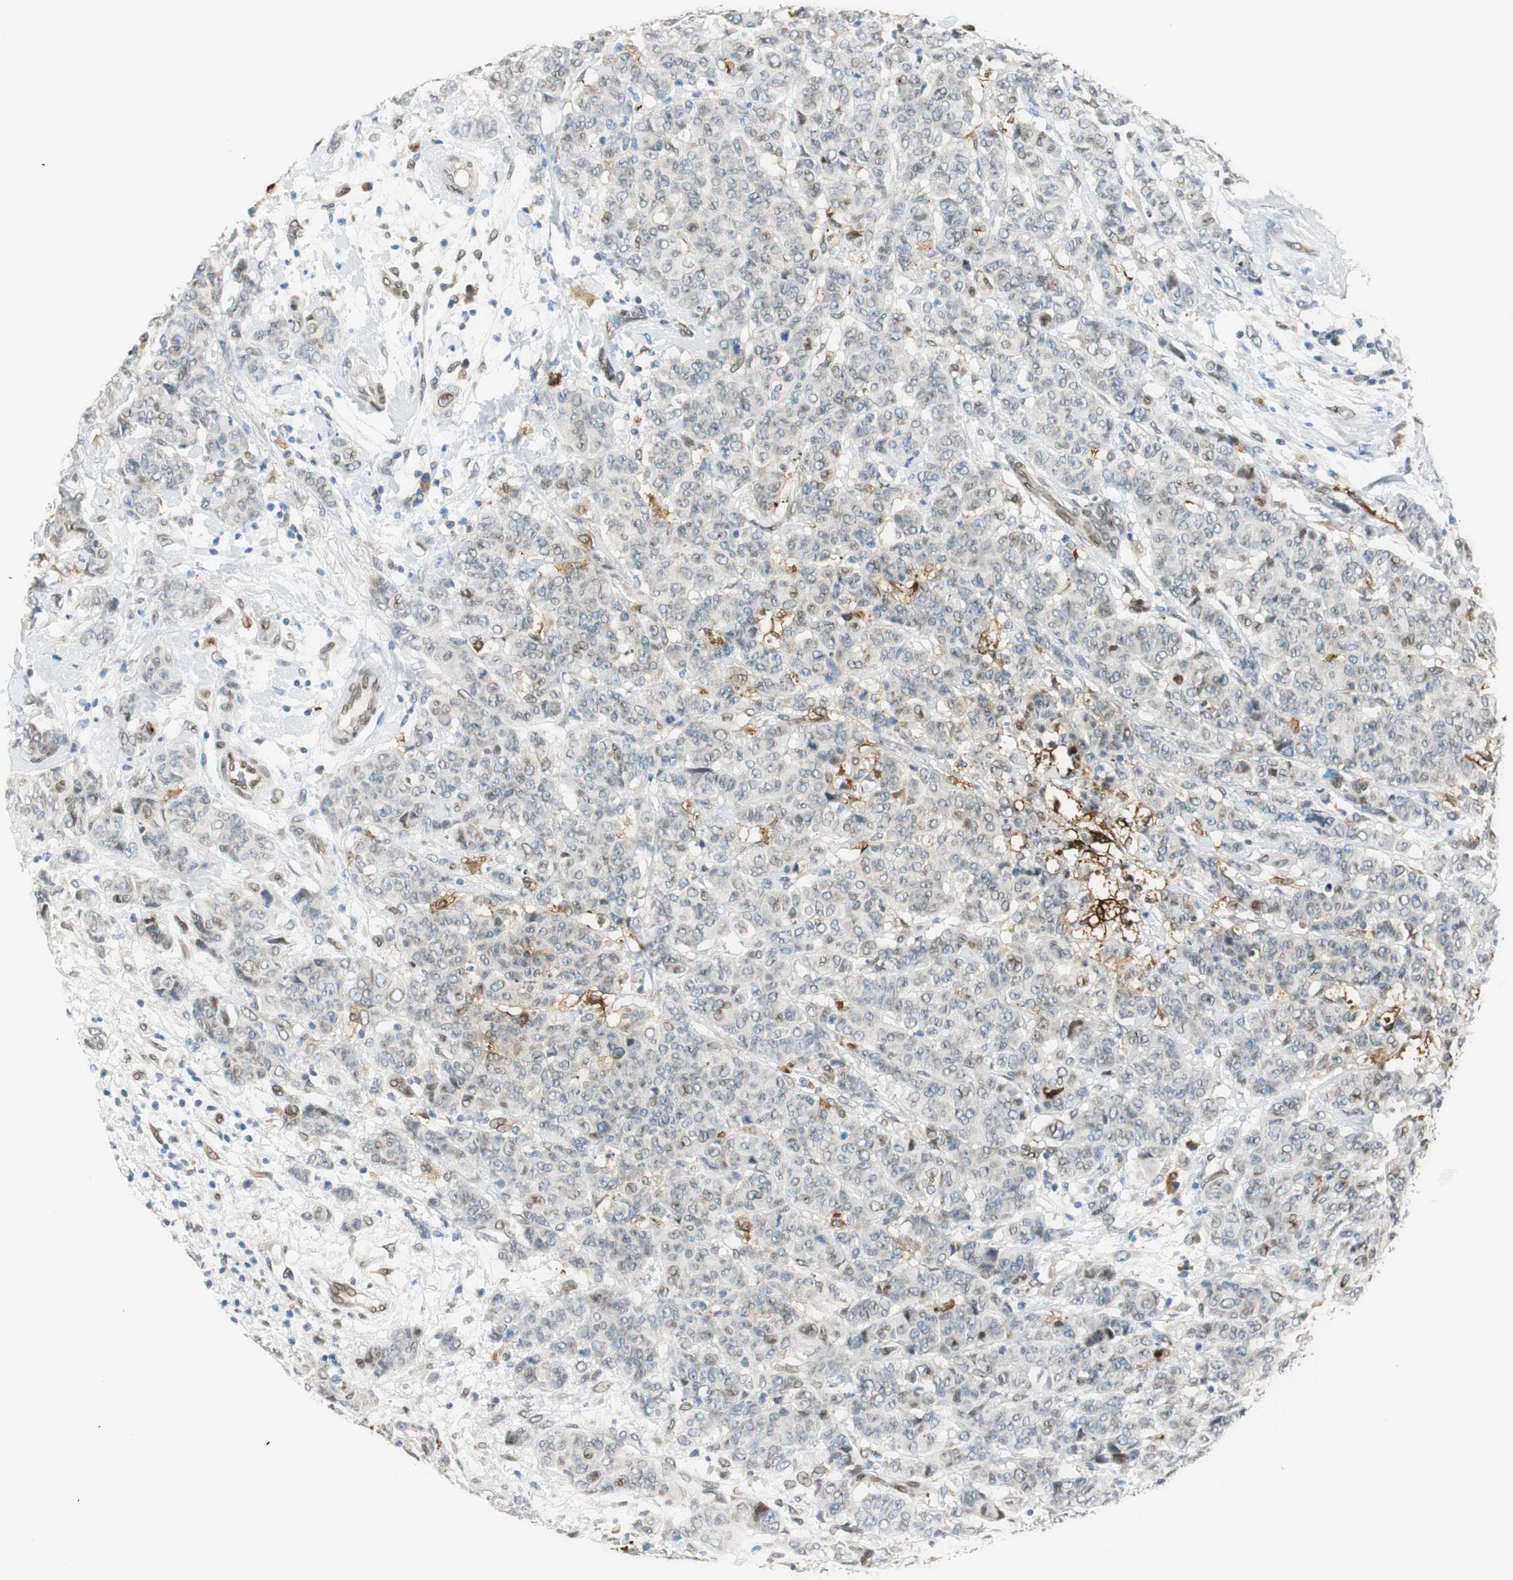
{"staining": {"intensity": "weak", "quantity": "<25%", "location": "cytoplasmic/membranous"}, "tissue": "breast cancer", "cell_type": "Tumor cells", "image_type": "cancer", "snomed": [{"axis": "morphology", "description": "Duct carcinoma"}, {"axis": "topography", "description": "Breast"}], "caption": "Immunohistochemistry micrograph of infiltrating ductal carcinoma (breast) stained for a protein (brown), which shows no positivity in tumor cells.", "gene": "TMEM260", "patient": {"sex": "female", "age": 40}}